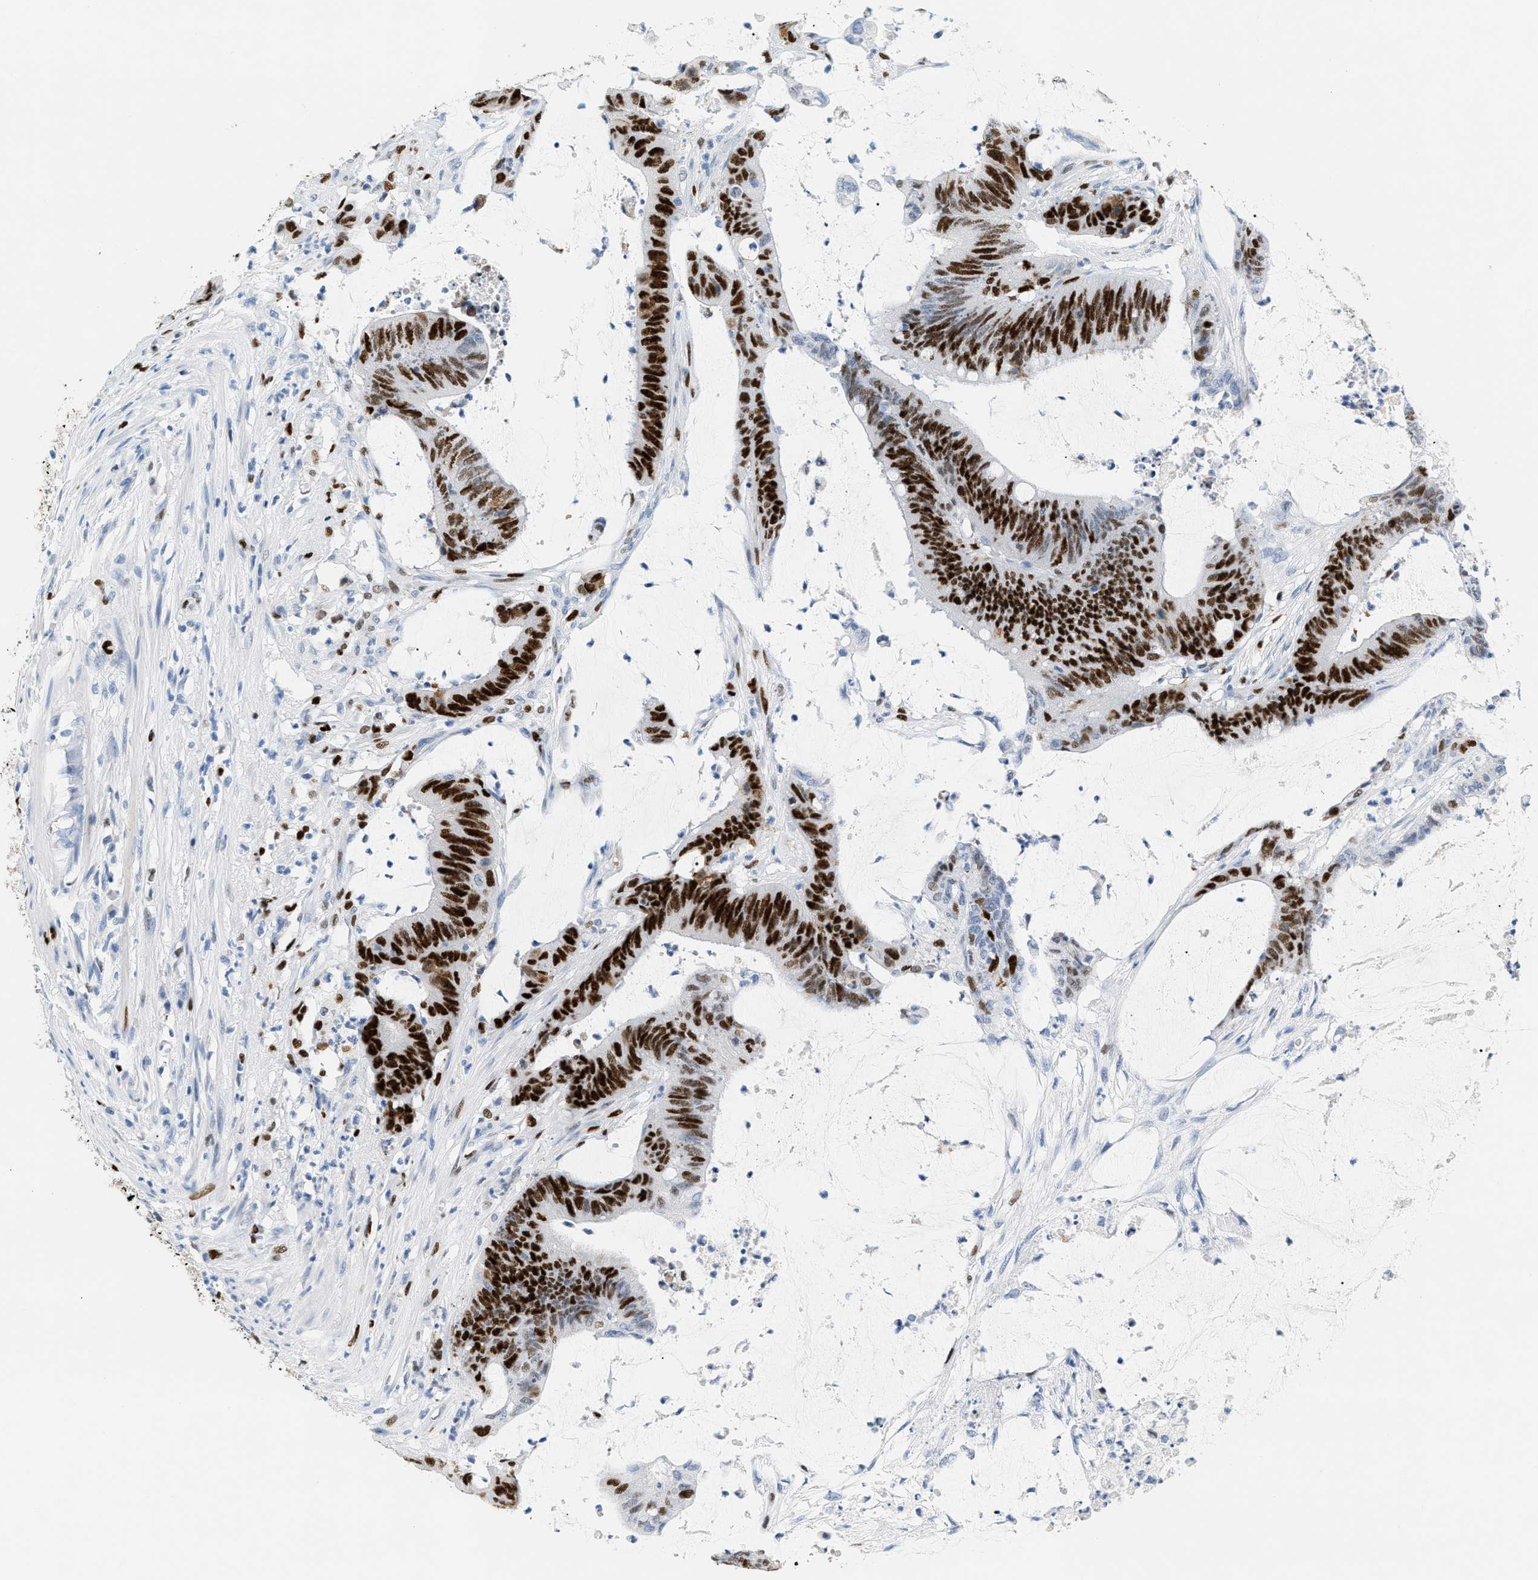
{"staining": {"intensity": "strong", "quantity": ">75%", "location": "nuclear"}, "tissue": "colorectal cancer", "cell_type": "Tumor cells", "image_type": "cancer", "snomed": [{"axis": "morphology", "description": "Adenocarcinoma, NOS"}, {"axis": "topography", "description": "Rectum"}], "caption": "Protein positivity by immunohistochemistry (IHC) exhibits strong nuclear expression in about >75% of tumor cells in colorectal cancer.", "gene": "MCM7", "patient": {"sex": "female", "age": 66}}